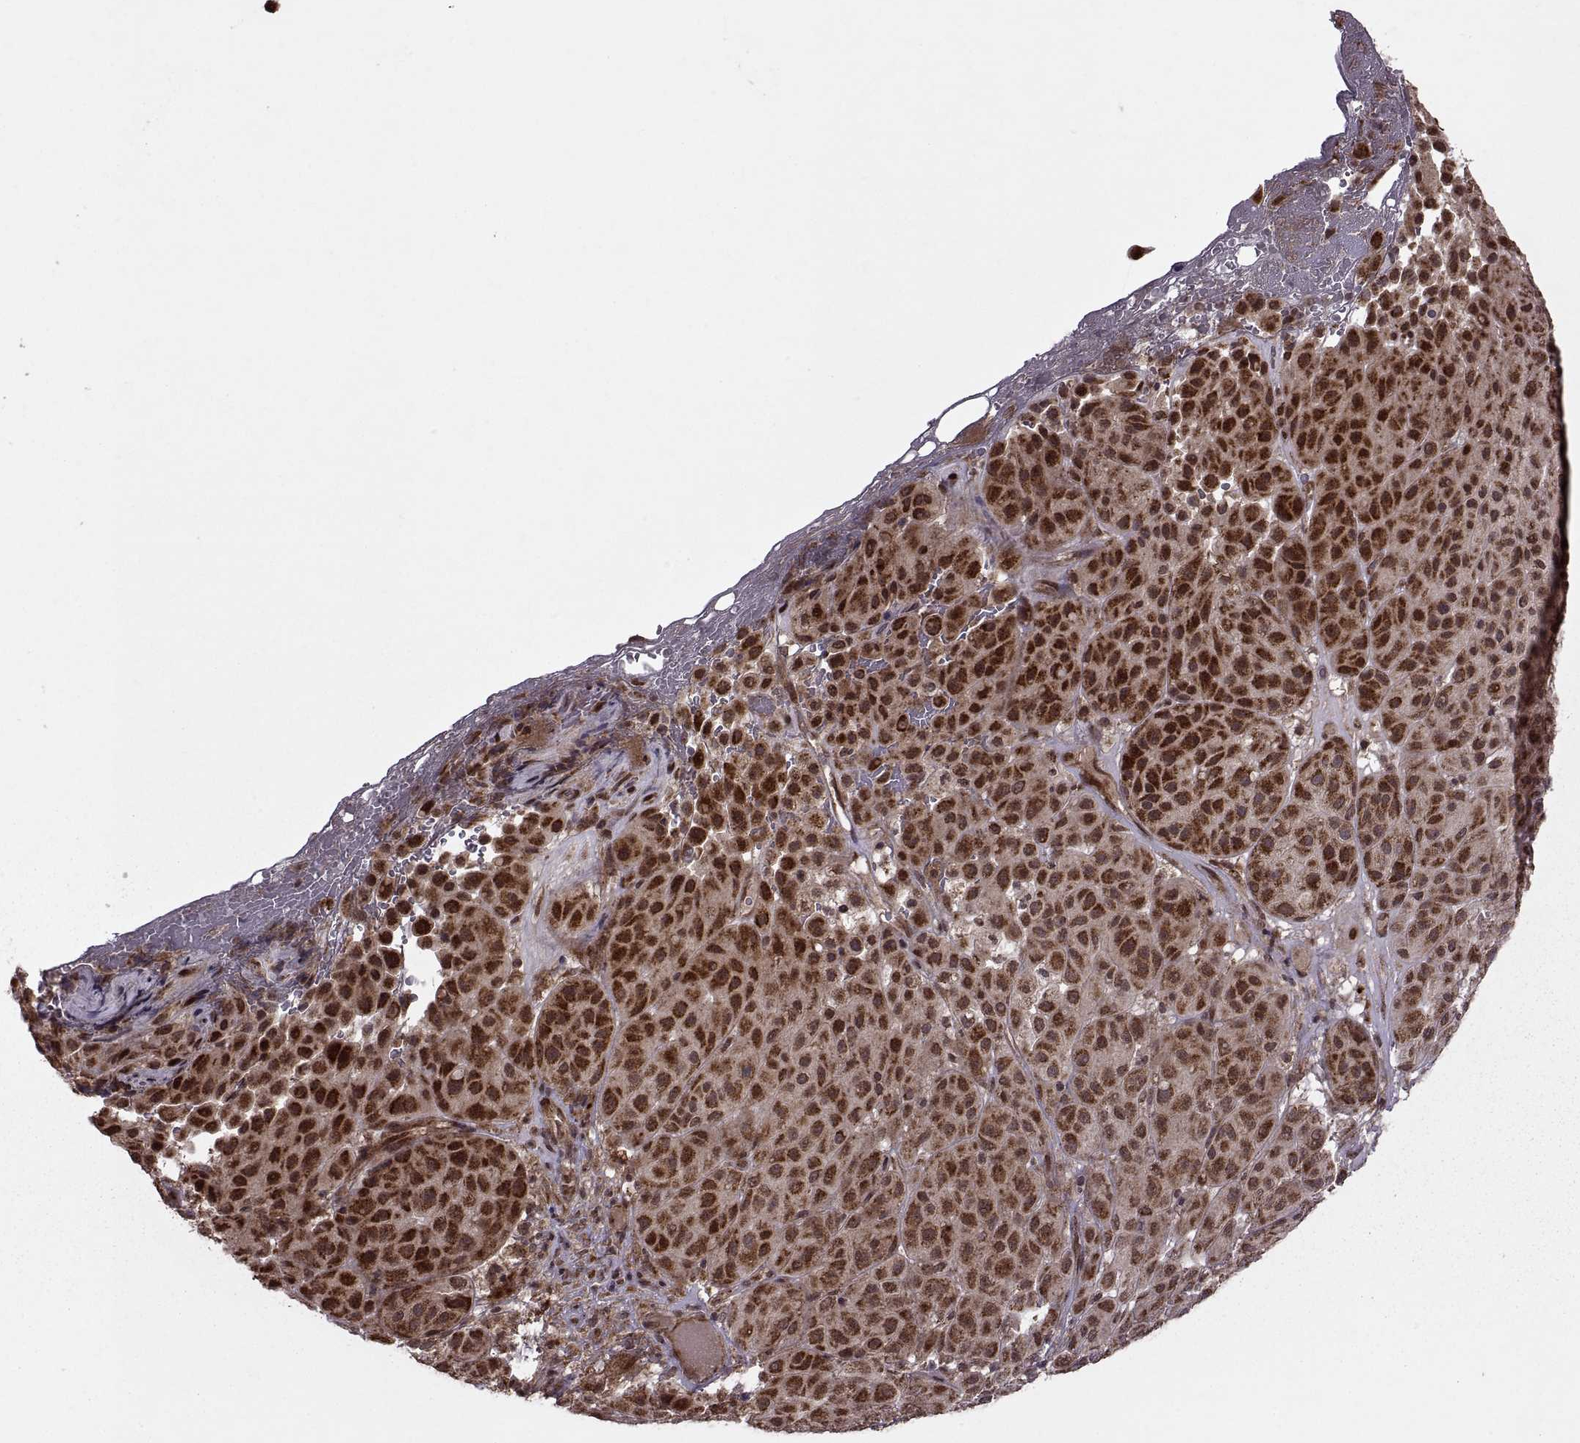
{"staining": {"intensity": "strong", "quantity": ">75%", "location": "nuclear"}, "tissue": "melanoma", "cell_type": "Tumor cells", "image_type": "cancer", "snomed": [{"axis": "morphology", "description": "Malignant melanoma, Metastatic site"}, {"axis": "topography", "description": "Smooth muscle"}], "caption": "This is an image of IHC staining of malignant melanoma (metastatic site), which shows strong positivity in the nuclear of tumor cells.", "gene": "PTOV1", "patient": {"sex": "male", "age": 41}}